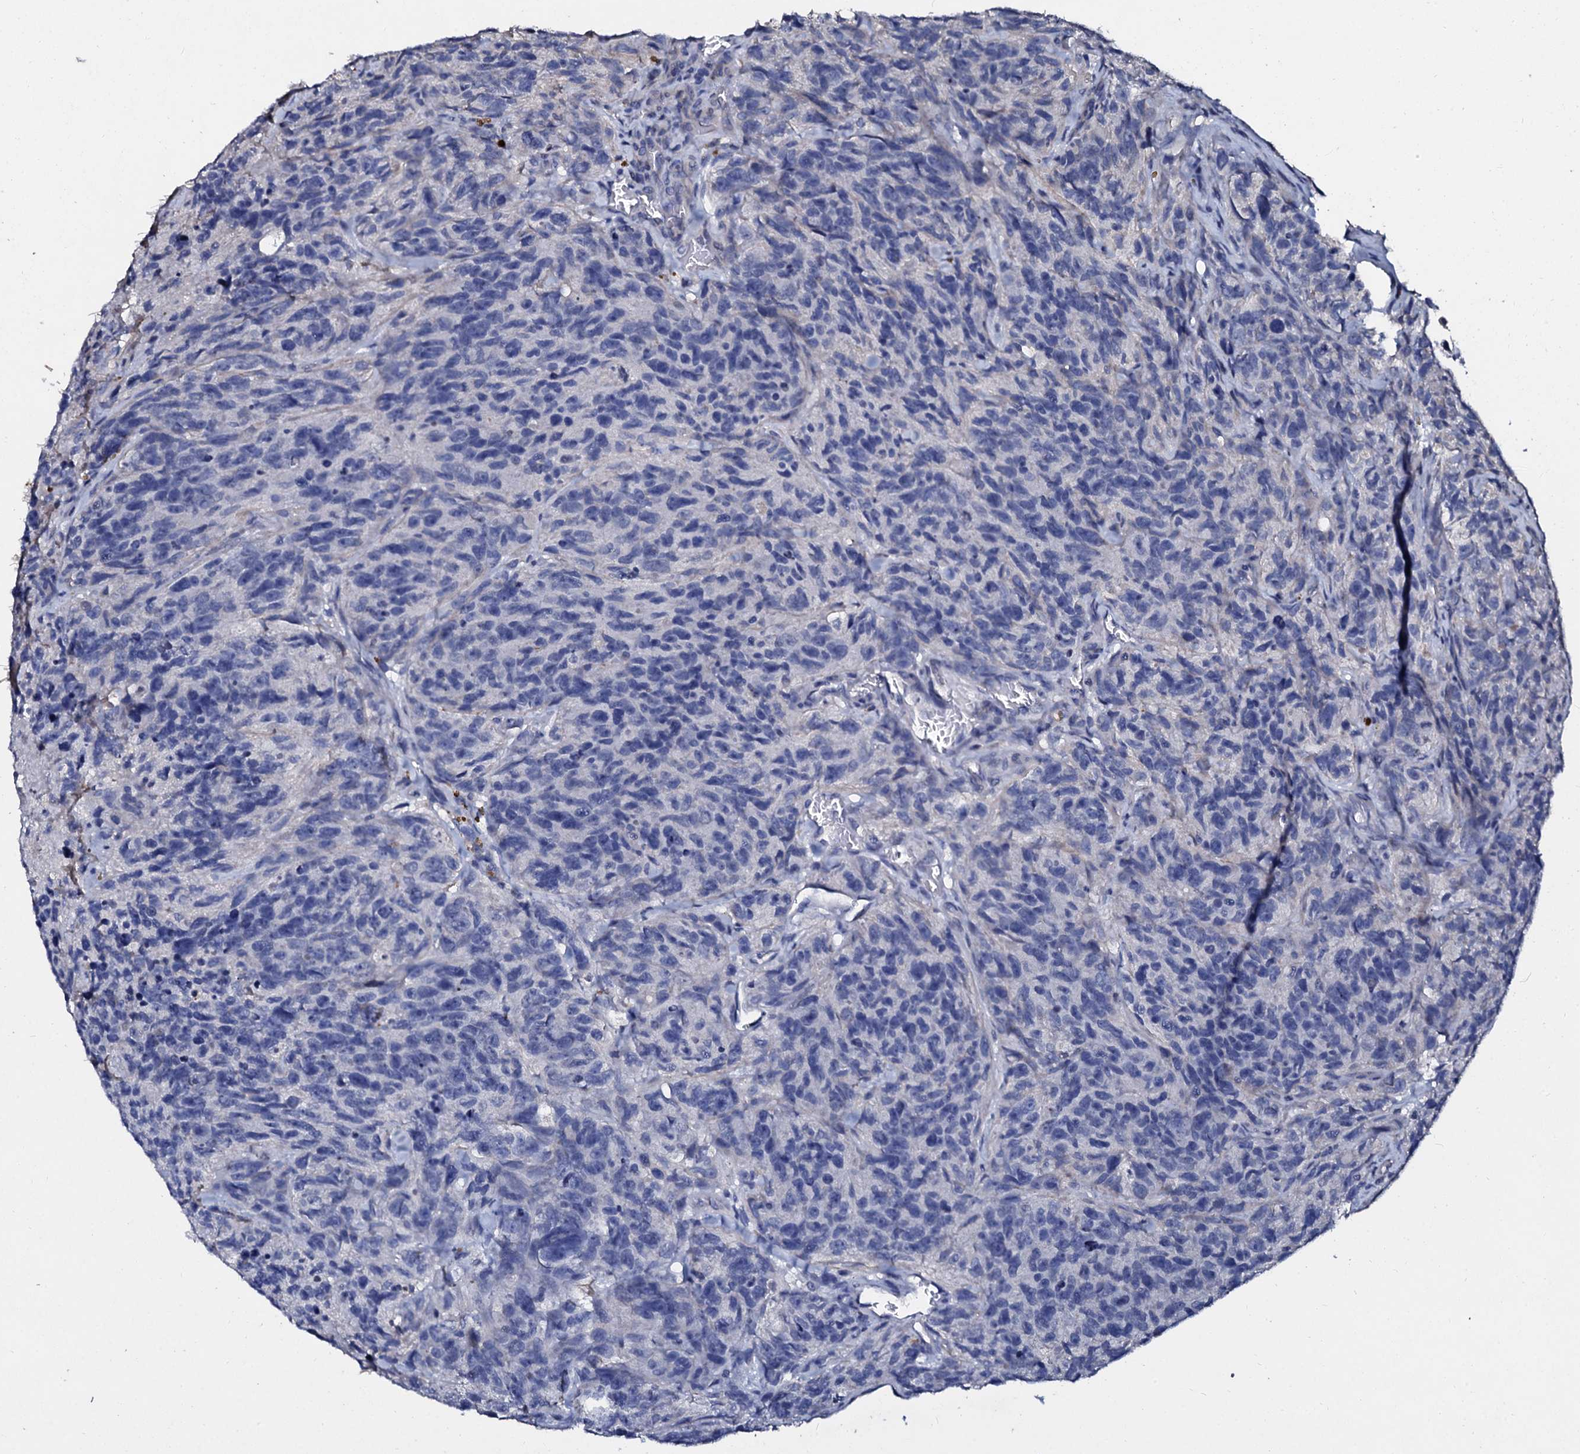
{"staining": {"intensity": "negative", "quantity": "none", "location": "none"}, "tissue": "glioma", "cell_type": "Tumor cells", "image_type": "cancer", "snomed": [{"axis": "morphology", "description": "Glioma, malignant, High grade"}, {"axis": "topography", "description": "Brain"}], "caption": "DAB immunohistochemical staining of glioma exhibits no significant expression in tumor cells.", "gene": "SLC37A4", "patient": {"sex": "male", "age": 69}}